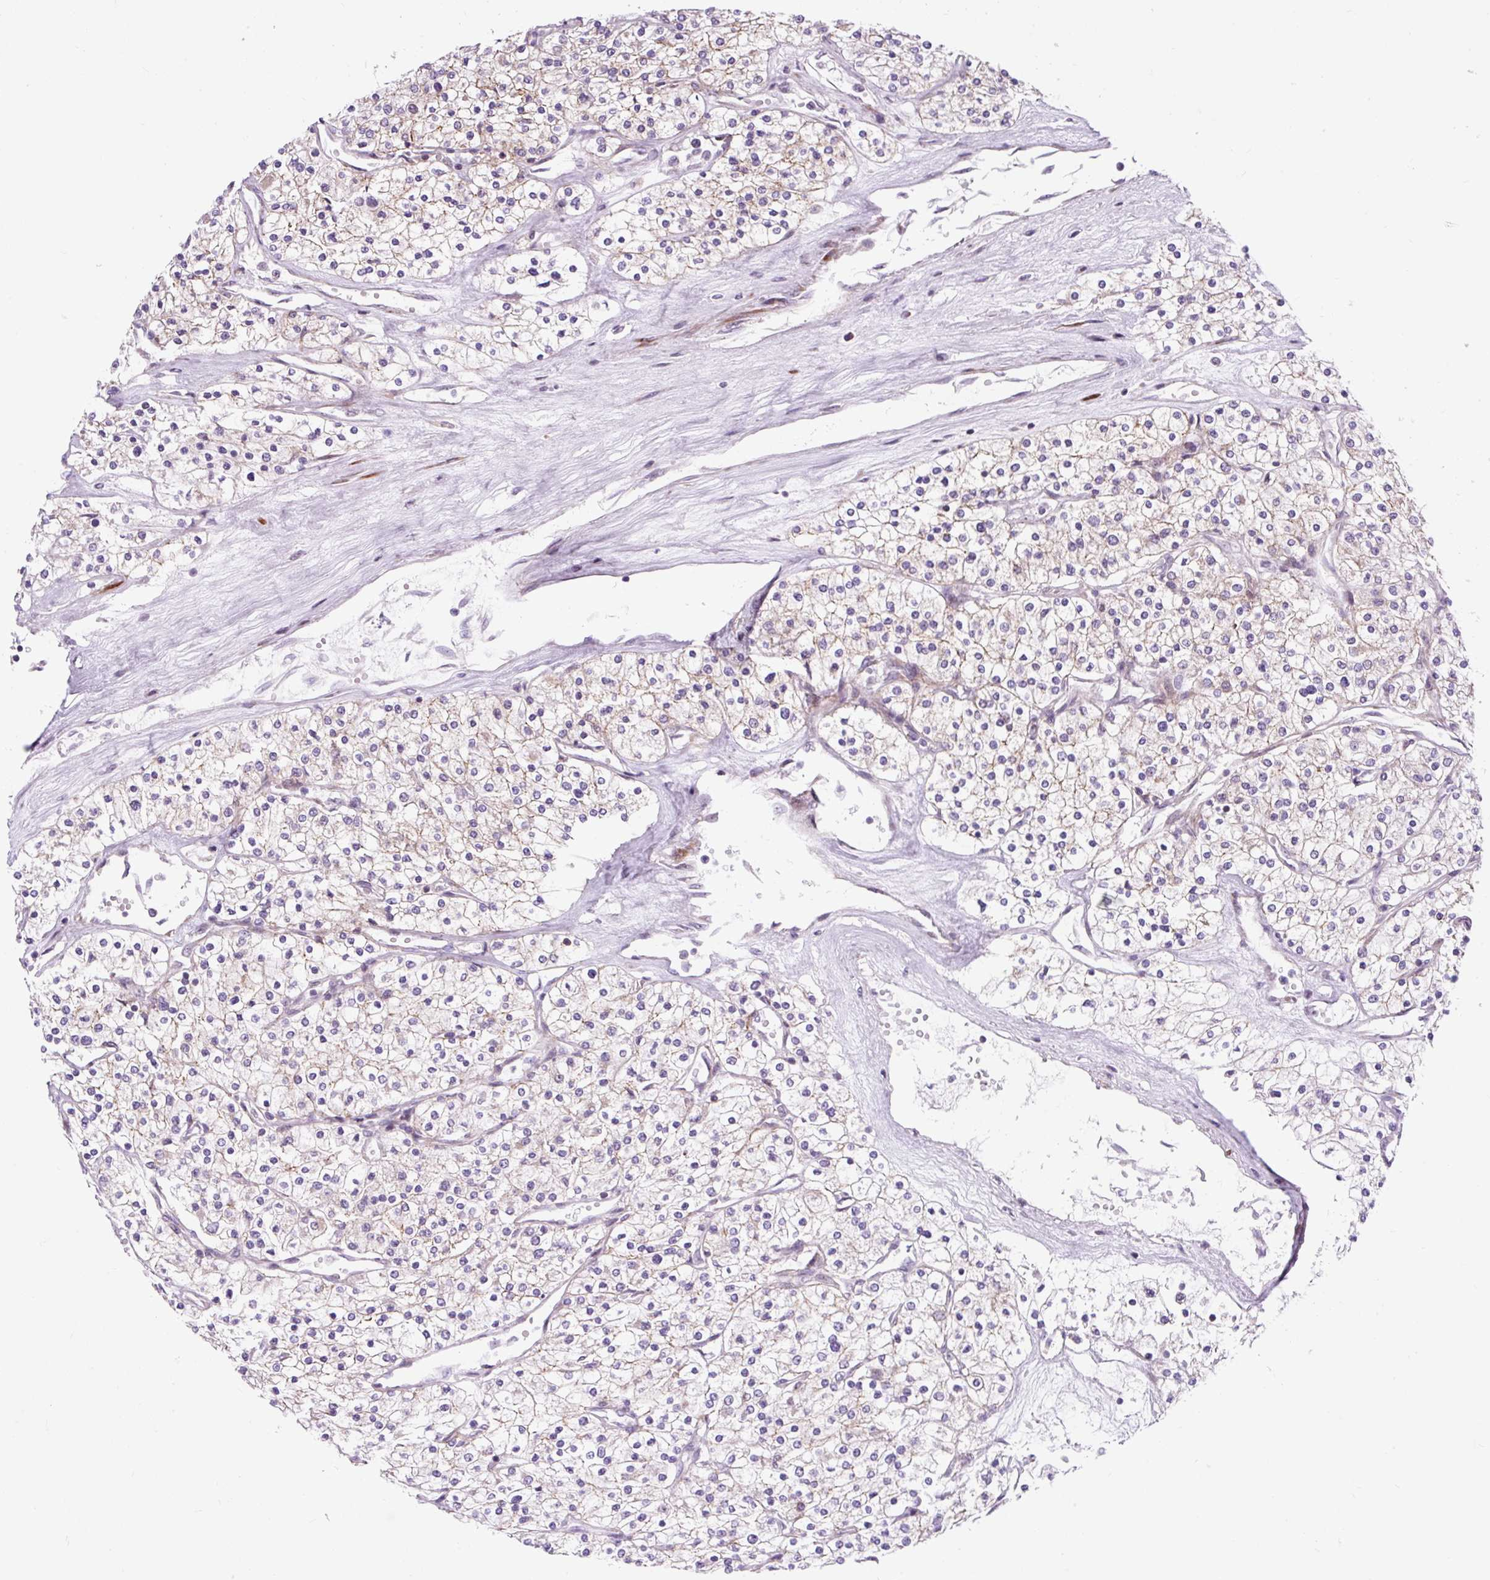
{"staining": {"intensity": "weak", "quantity": "25%-75%", "location": "cytoplasmic/membranous"}, "tissue": "renal cancer", "cell_type": "Tumor cells", "image_type": "cancer", "snomed": [{"axis": "morphology", "description": "Adenocarcinoma, NOS"}, {"axis": "topography", "description": "Kidney"}], "caption": "Tumor cells reveal weak cytoplasmic/membranous staining in approximately 25%-75% of cells in renal cancer.", "gene": "CISD3", "patient": {"sex": "male", "age": 80}}